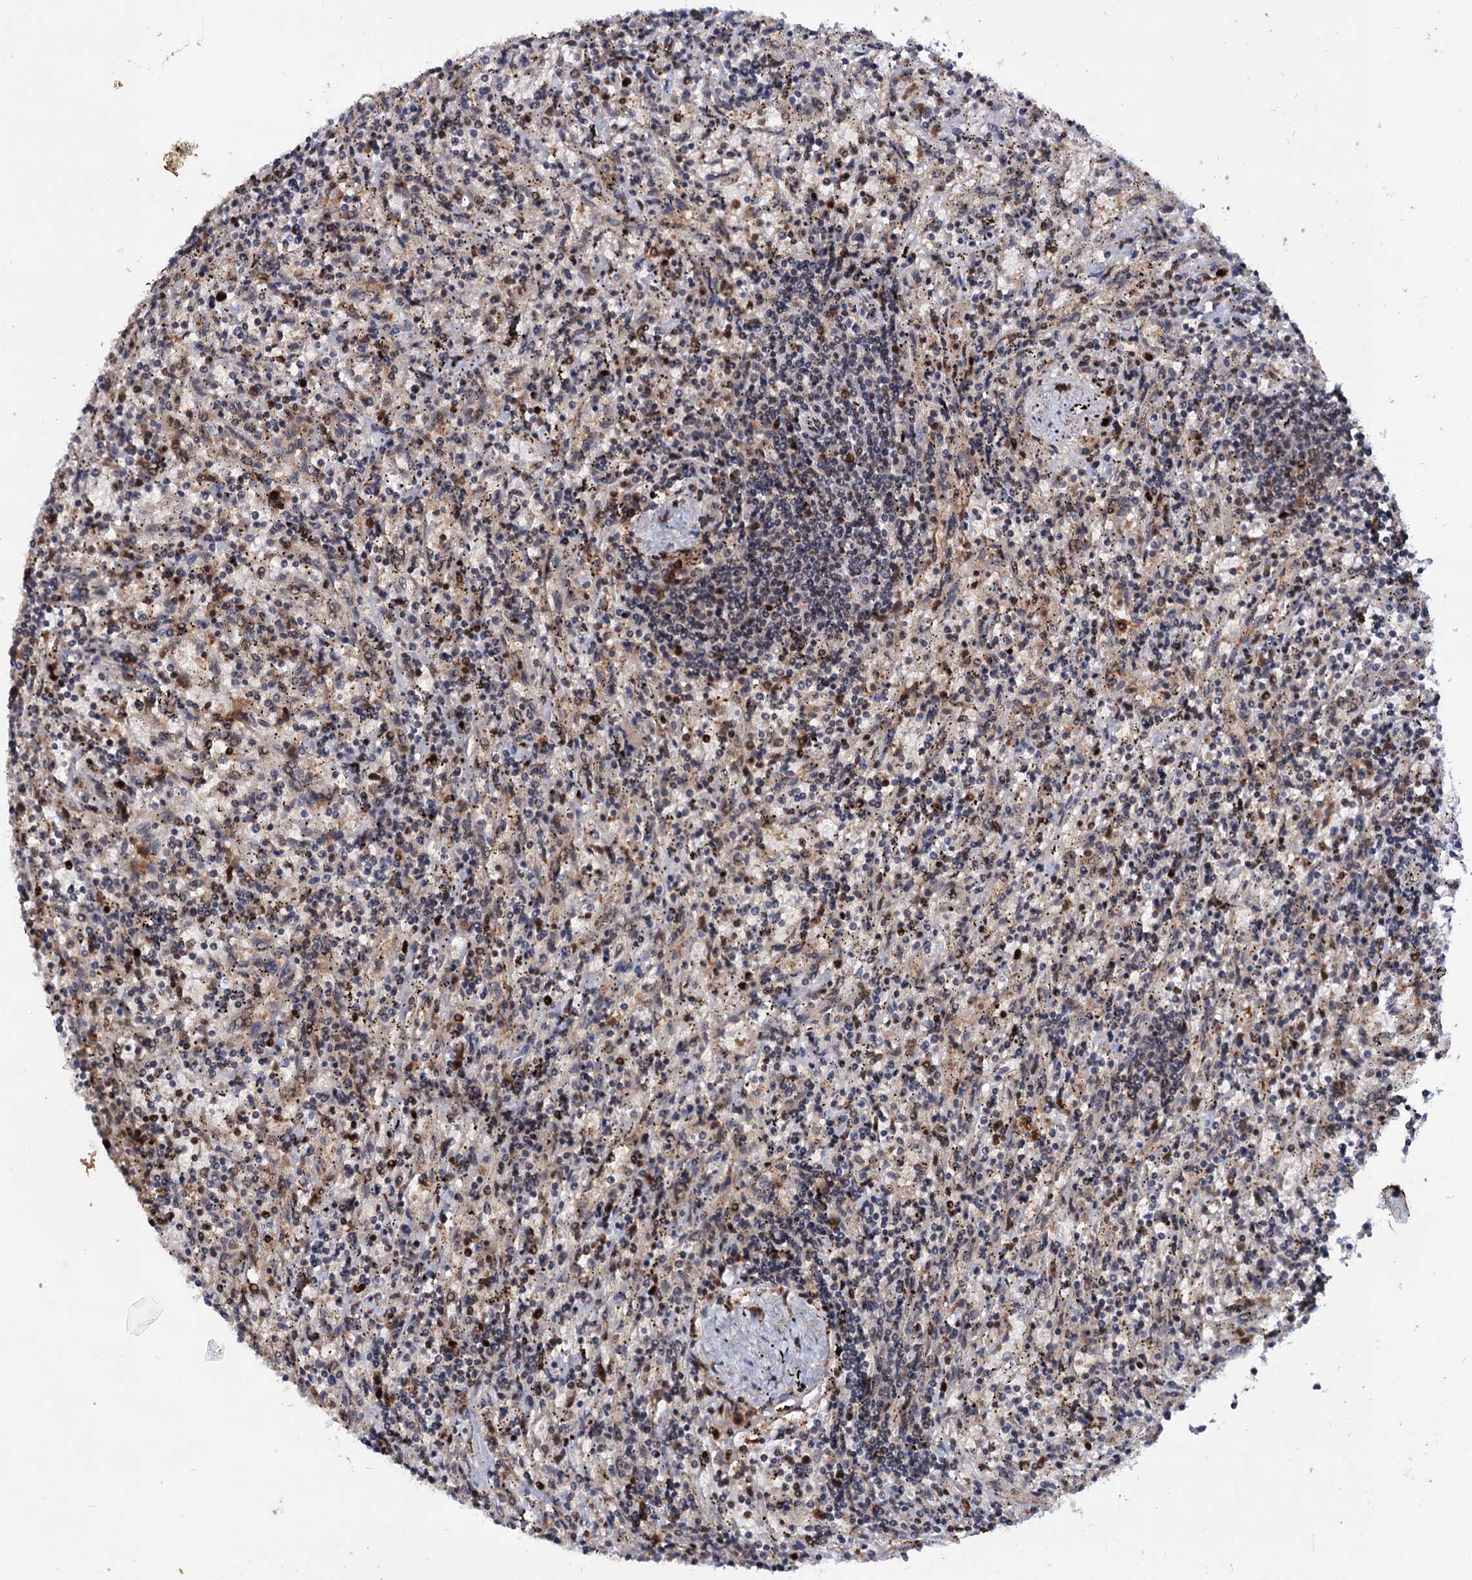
{"staining": {"intensity": "negative", "quantity": "none", "location": "none"}, "tissue": "lymphoma", "cell_type": "Tumor cells", "image_type": "cancer", "snomed": [{"axis": "morphology", "description": "Malignant lymphoma, non-Hodgkin's type, Low grade"}, {"axis": "topography", "description": "Spleen"}], "caption": "Lymphoma was stained to show a protein in brown. There is no significant staining in tumor cells. The staining is performed using DAB brown chromogen with nuclei counter-stained in using hematoxylin.", "gene": "RNASEH2B", "patient": {"sex": "male", "age": 76}}